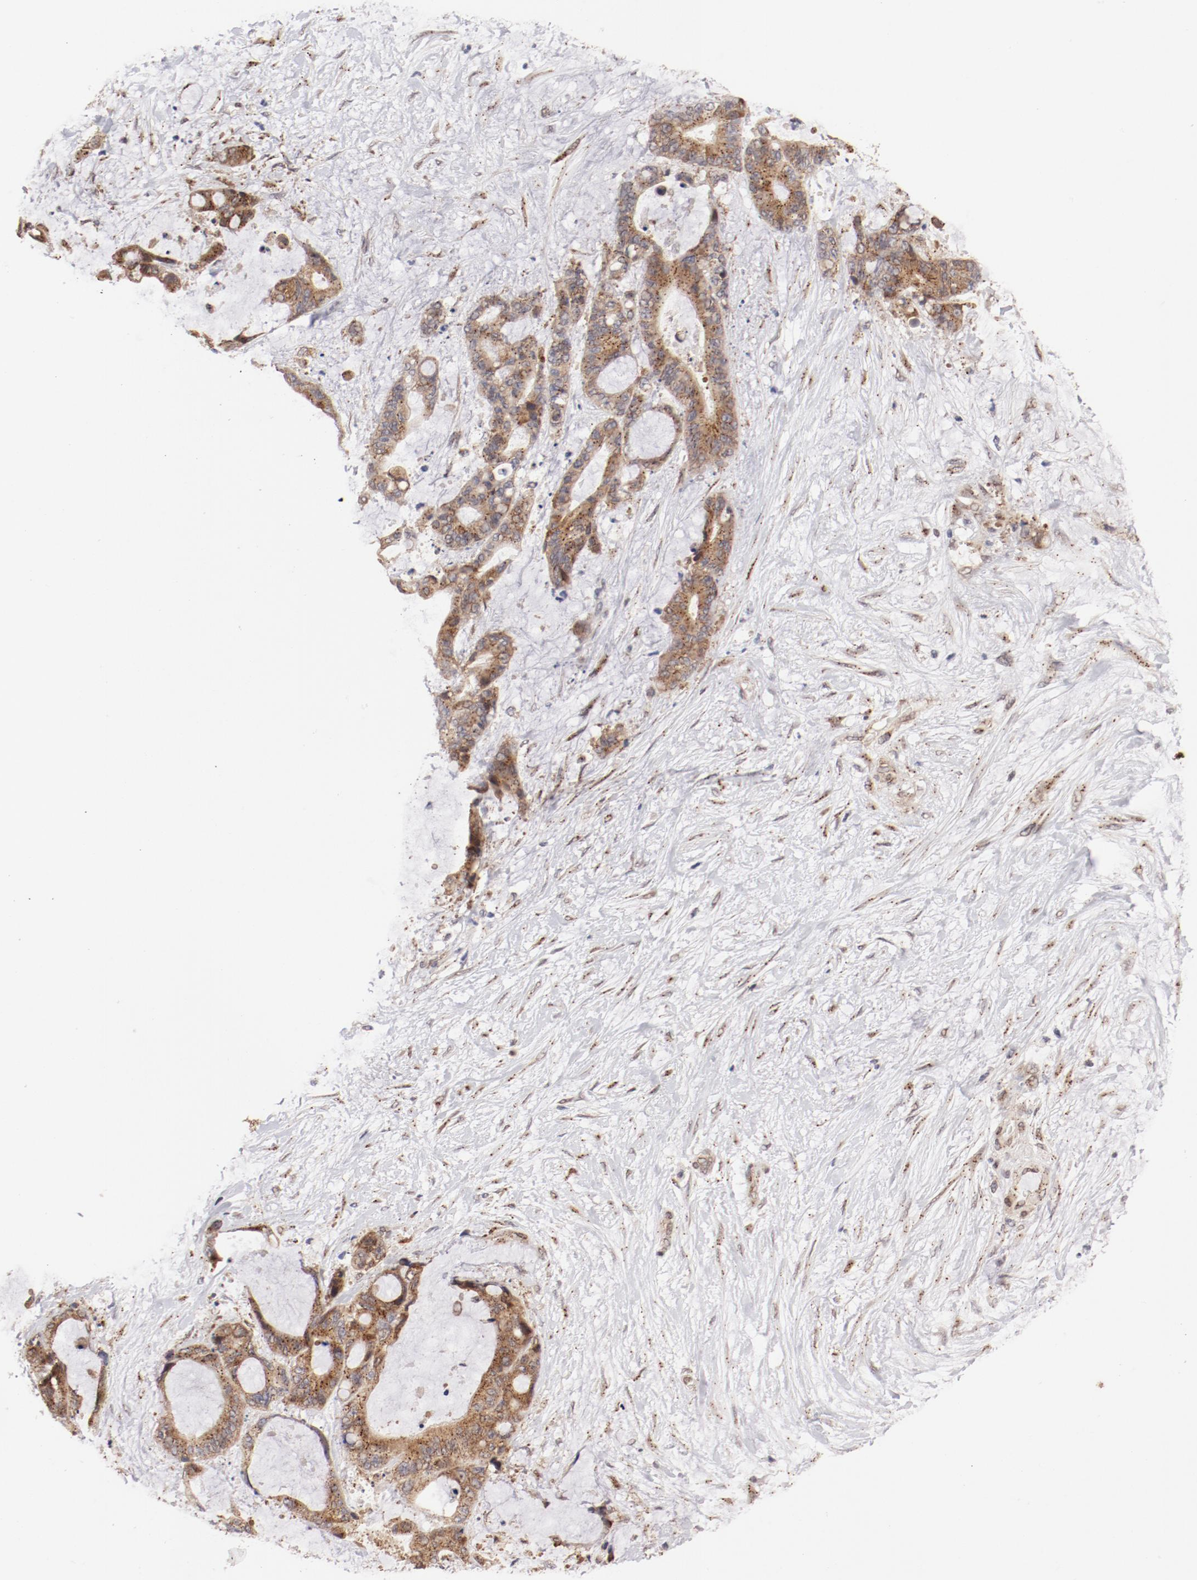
{"staining": {"intensity": "moderate", "quantity": ">75%", "location": "cytoplasmic/membranous"}, "tissue": "liver cancer", "cell_type": "Tumor cells", "image_type": "cancer", "snomed": [{"axis": "morphology", "description": "Cholangiocarcinoma"}, {"axis": "topography", "description": "Liver"}], "caption": "Protein expression analysis of human liver cancer reveals moderate cytoplasmic/membranous expression in about >75% of tumor cells.", "gene": "RPL12", "patient": {"sex": "female", "age": 73}}